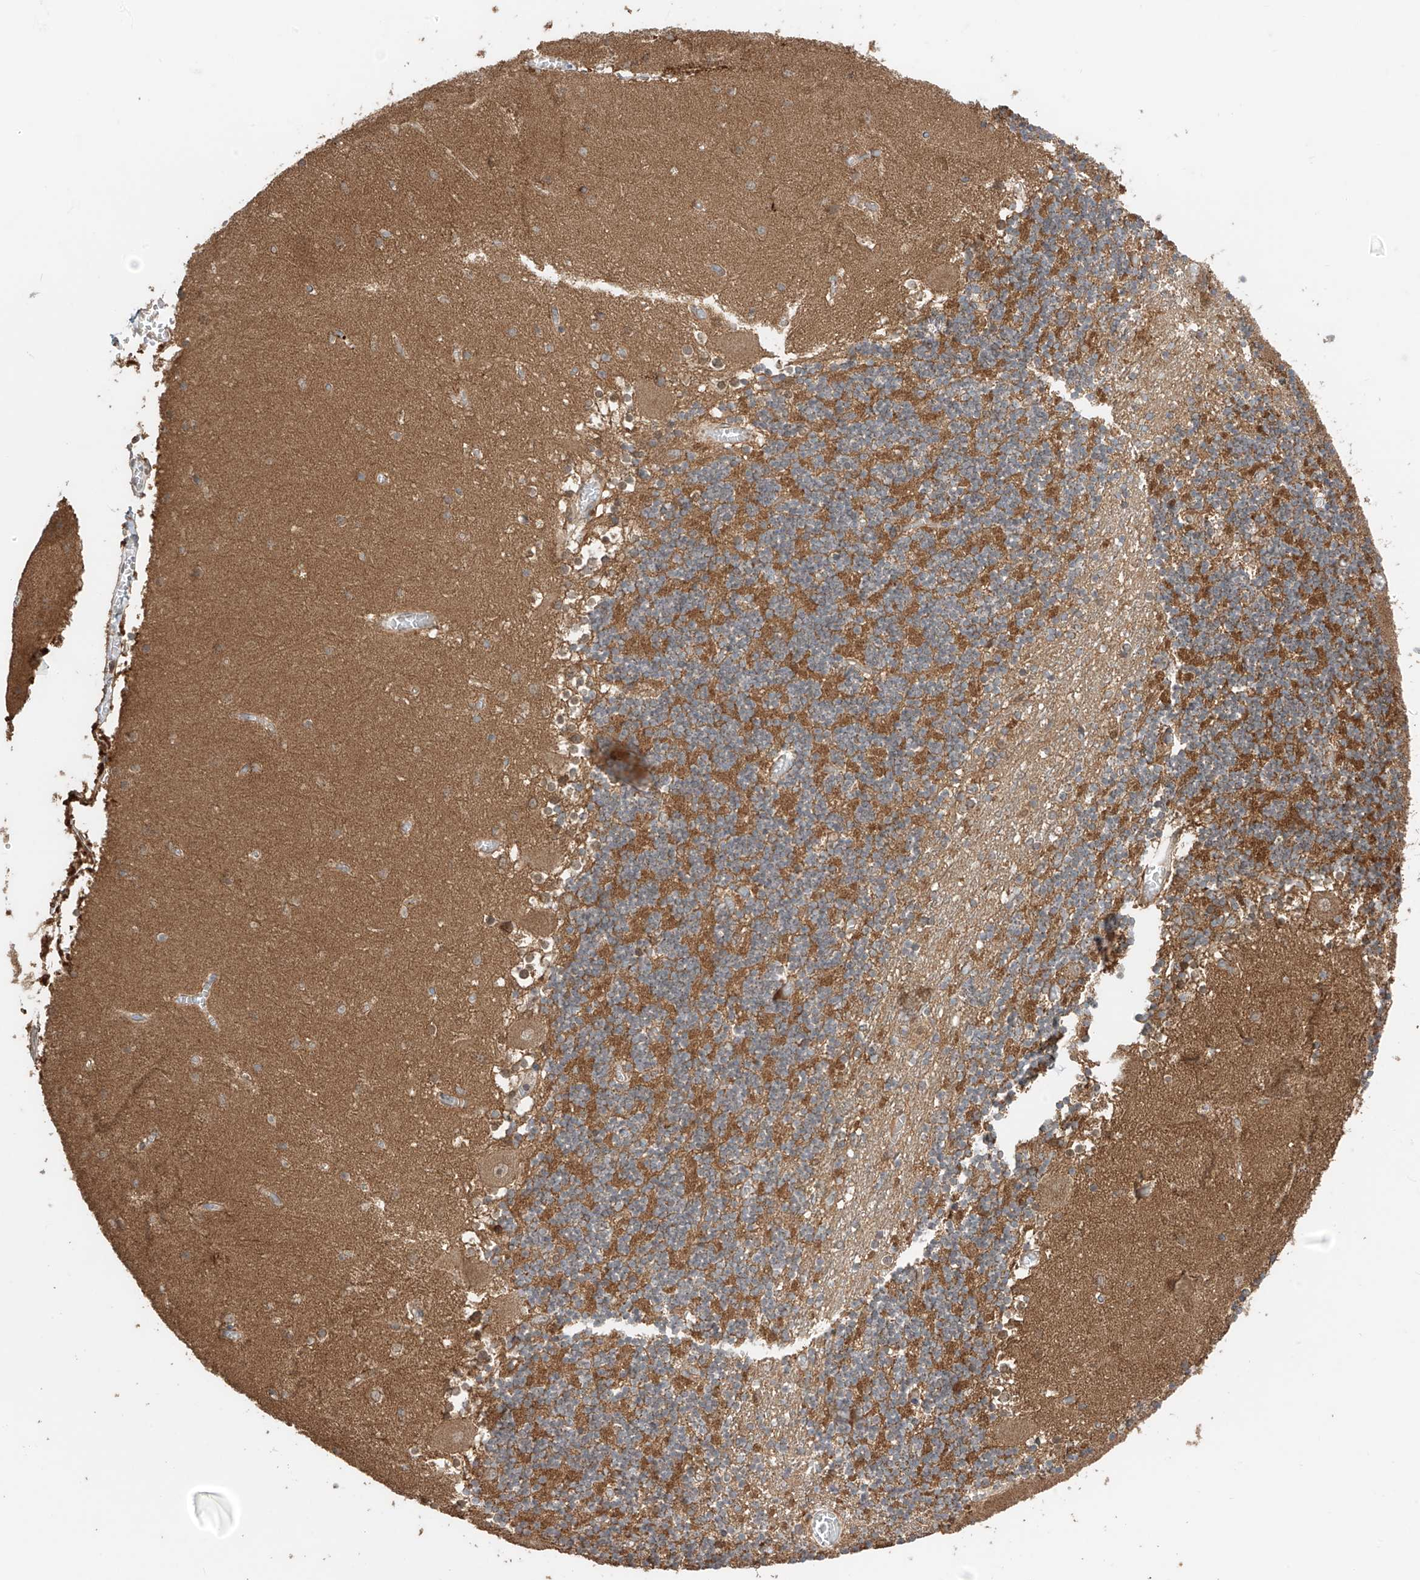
{"staining": {"intensity": "moderate", "quantity": "25%-75%", "location": "cytoplasmic/membranous"}, "tissue": "cerebellum", "cell_type": "Cells in granular layer", "image_type": "normal", "snomed": [{"axis": "morphology", "description": "Normal tissue, NOS"}, {"axis": "topography", "description": "Cerebellum"}], "caption": "This photomicrograph reveals unremarkable cerebellum stained with immunohistochemistry to label a protein in brown. The cytoplasmic/membranous of cells in granular layer show moderate positivity for the protein. Nuclei are counter-stained blue.", "gene": "AHCTF1", "patient": {"sex": "female", "age": 28}}